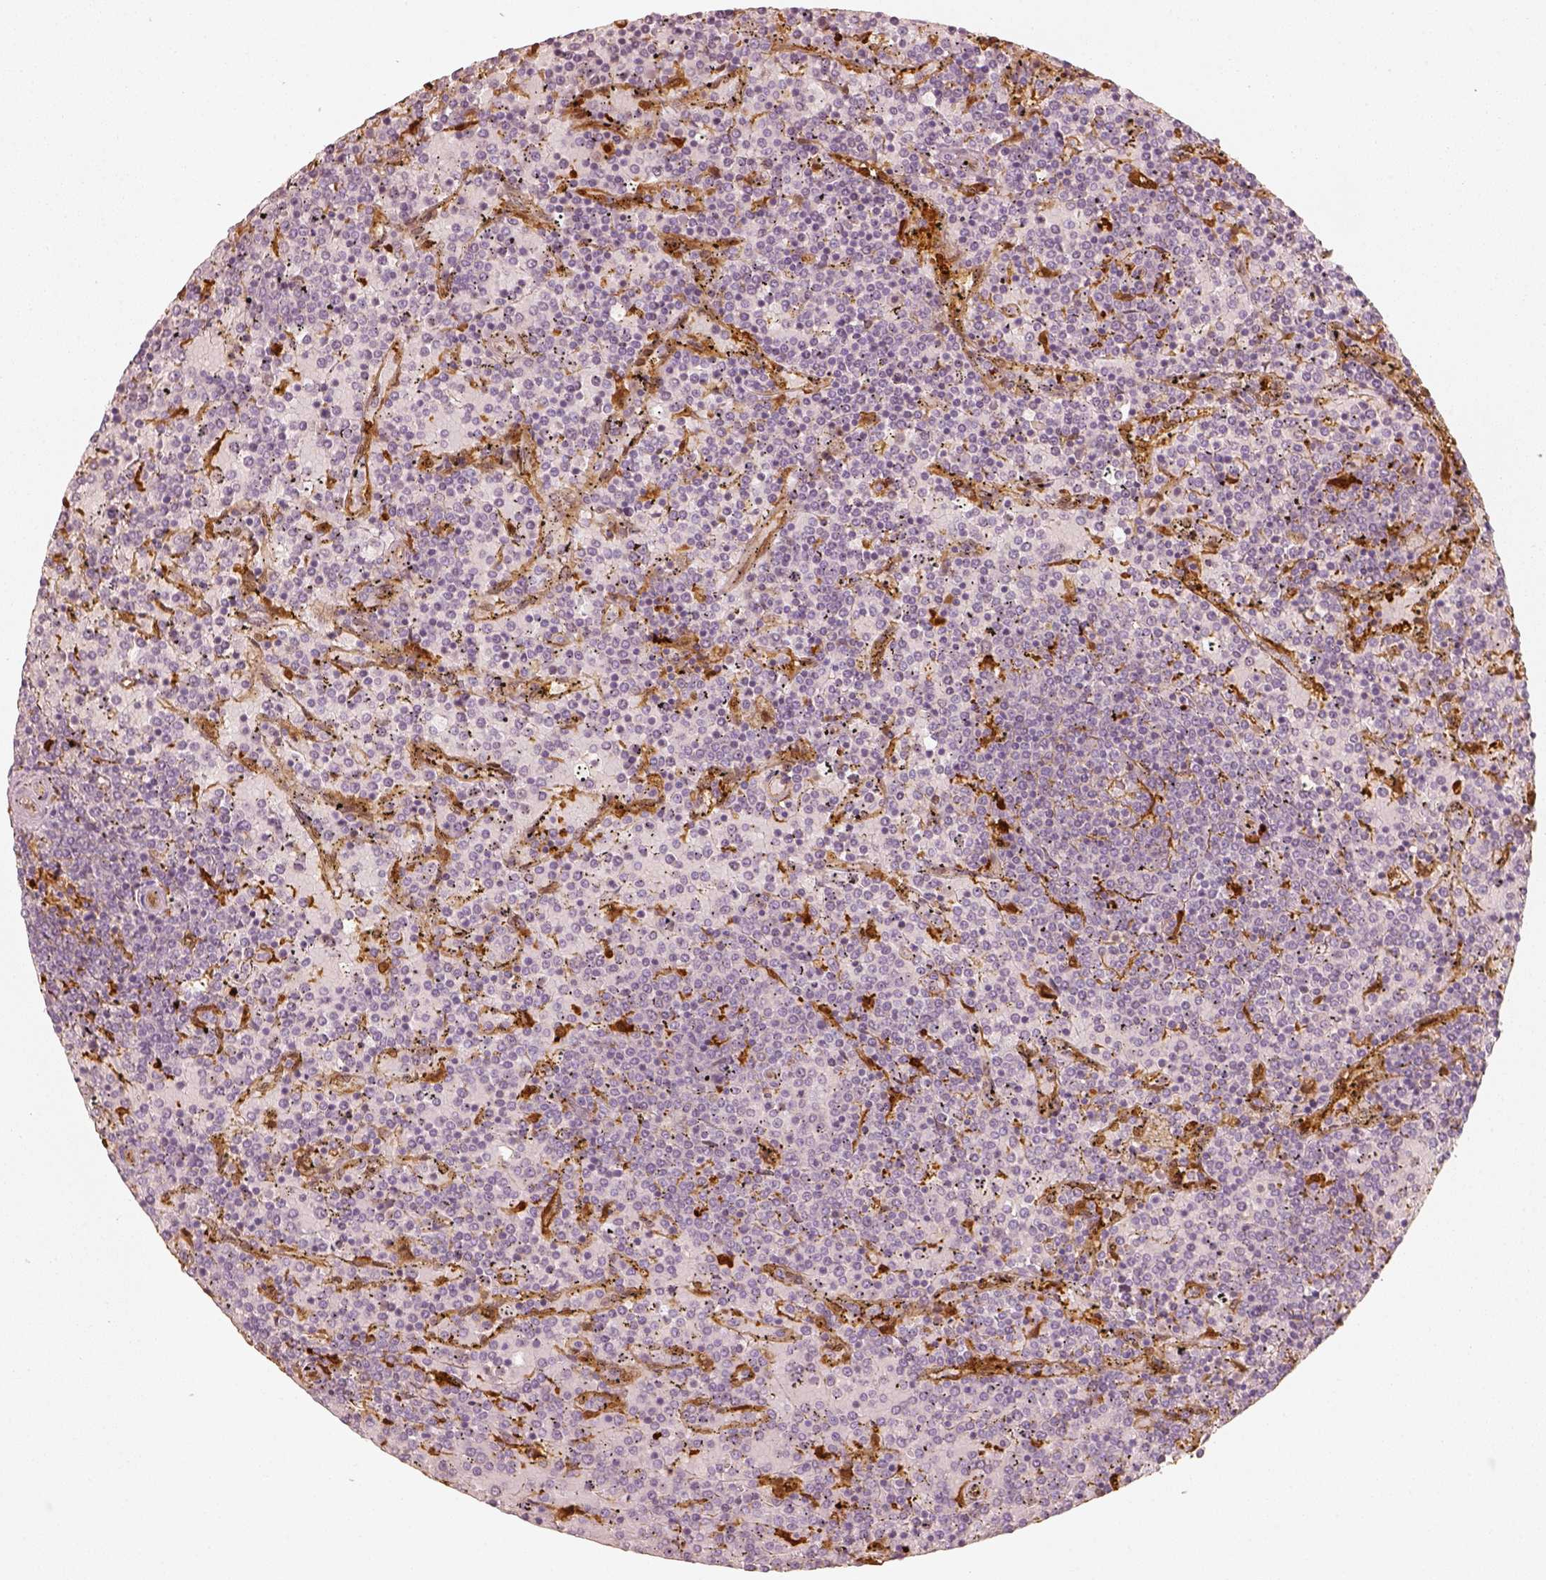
{"staining": {"intensity": "negative", "quantity": "none", "location": "none"}, "tissue": "lymphoma", "cell_type": "Tumor cells", "image_type": "cancer", "snomed": [{"axis": "morphology", "description": "Malignant lymphoma, non-Hodgkin's type, Low grade"}, {"axis": "topography", "description": "Spleen"}], "caption": "This is an IHC image of human low-grade malignant lymphoma, non-Hodgkin's type. There is no staining in tumor cells.", "gene": "FSCN1", "patient": {"sex": "female", "age": 77}}